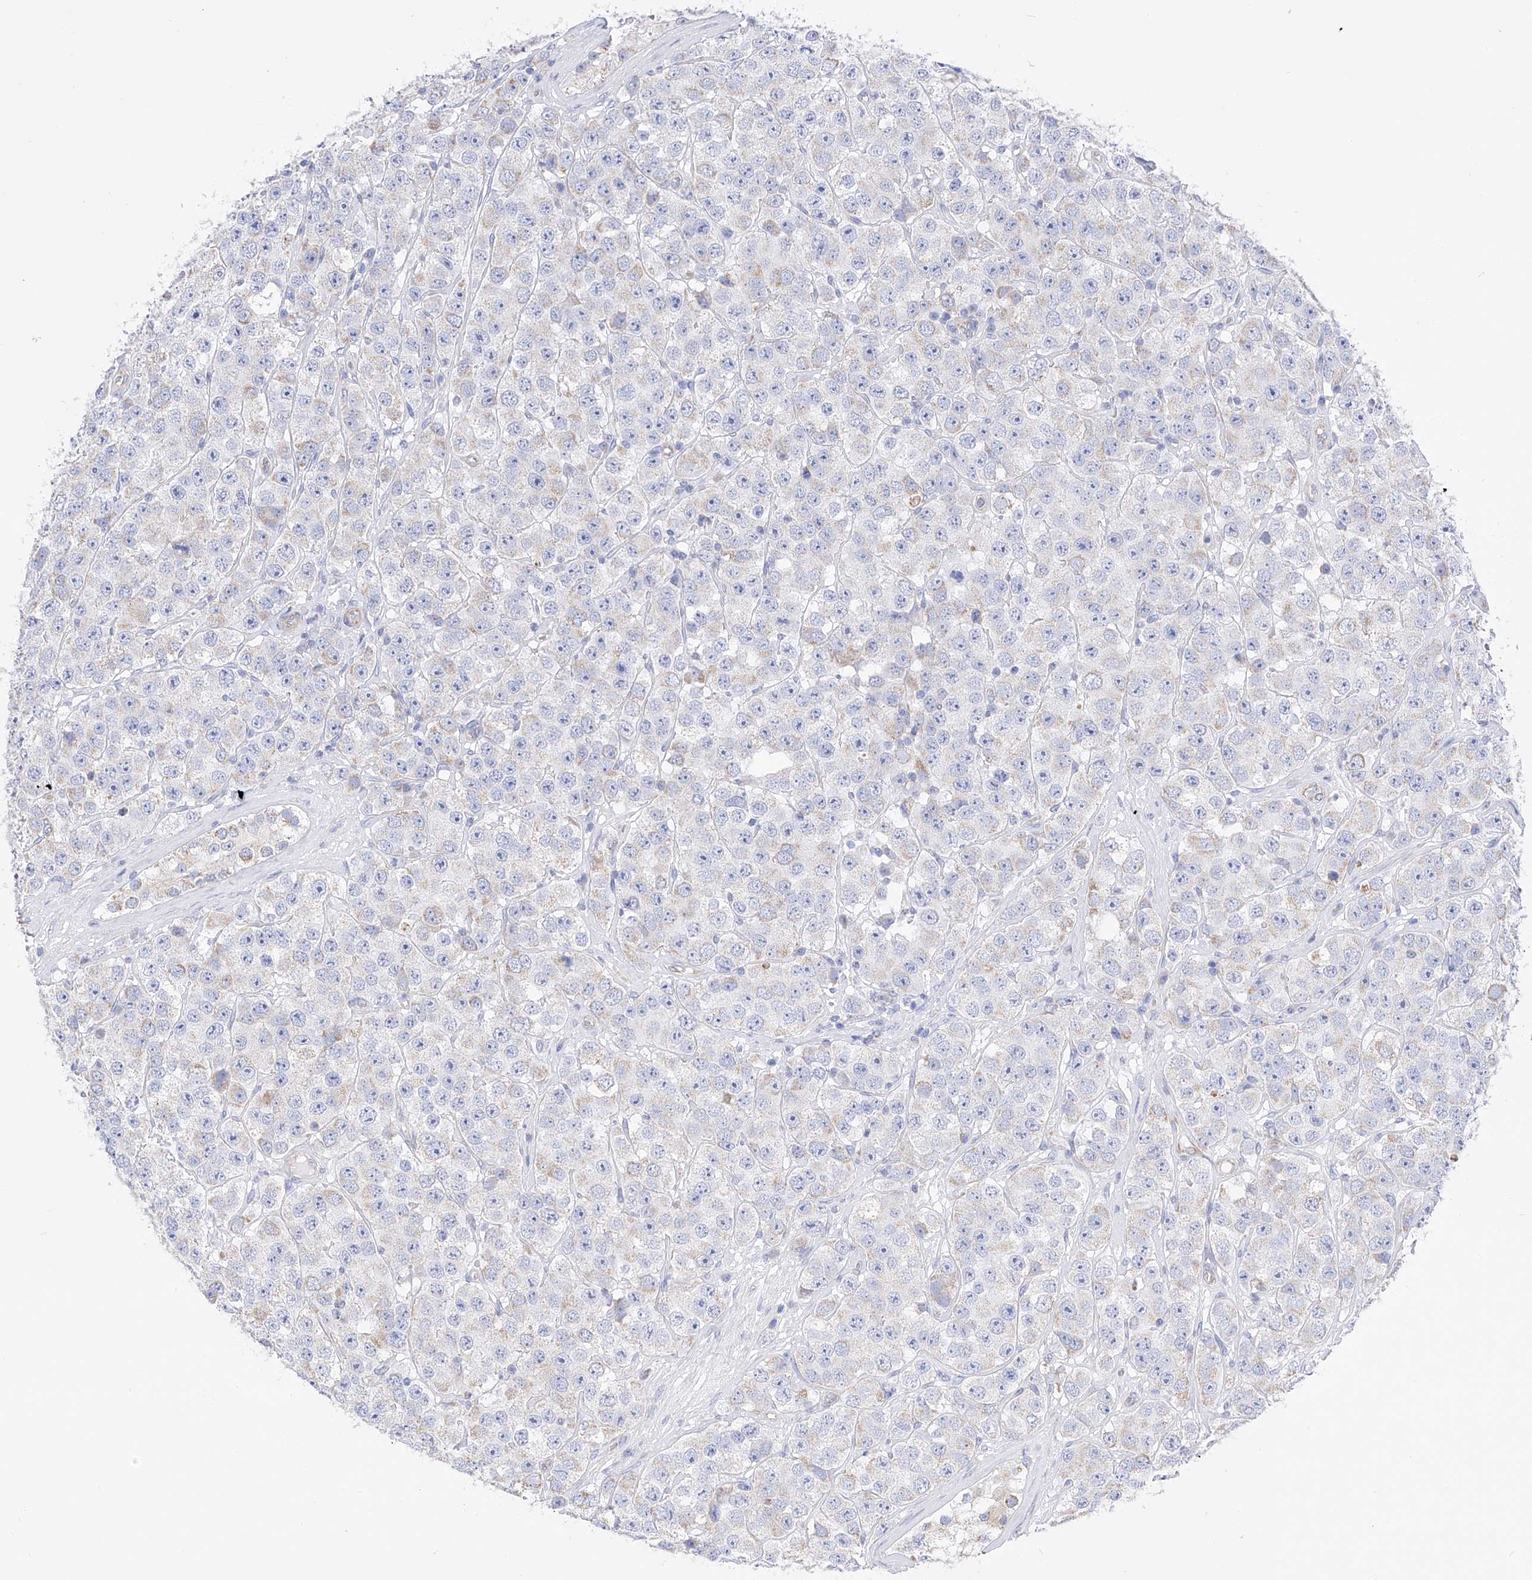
{"staining": {"intensity": "weak", "quantity": "<25%", "location": "cytoplasmic/membranous"}, "tissue": "testis cancer", "cell_type": "Tumor cells", "image_type": "cancer", "snomed": [{"axis": "morphology", "description": "Seminoma, NOS"}, {"axis": "topography", "description": "Testis"}], "caption": "Tumor cells show no significant protein positivity in testis seminoma. (Brightfield microscopy of DAB immunohistochemistry (IHC) at high magnification).", "gene": "FLG", "patient": {"sex": "male", "age": 28}}